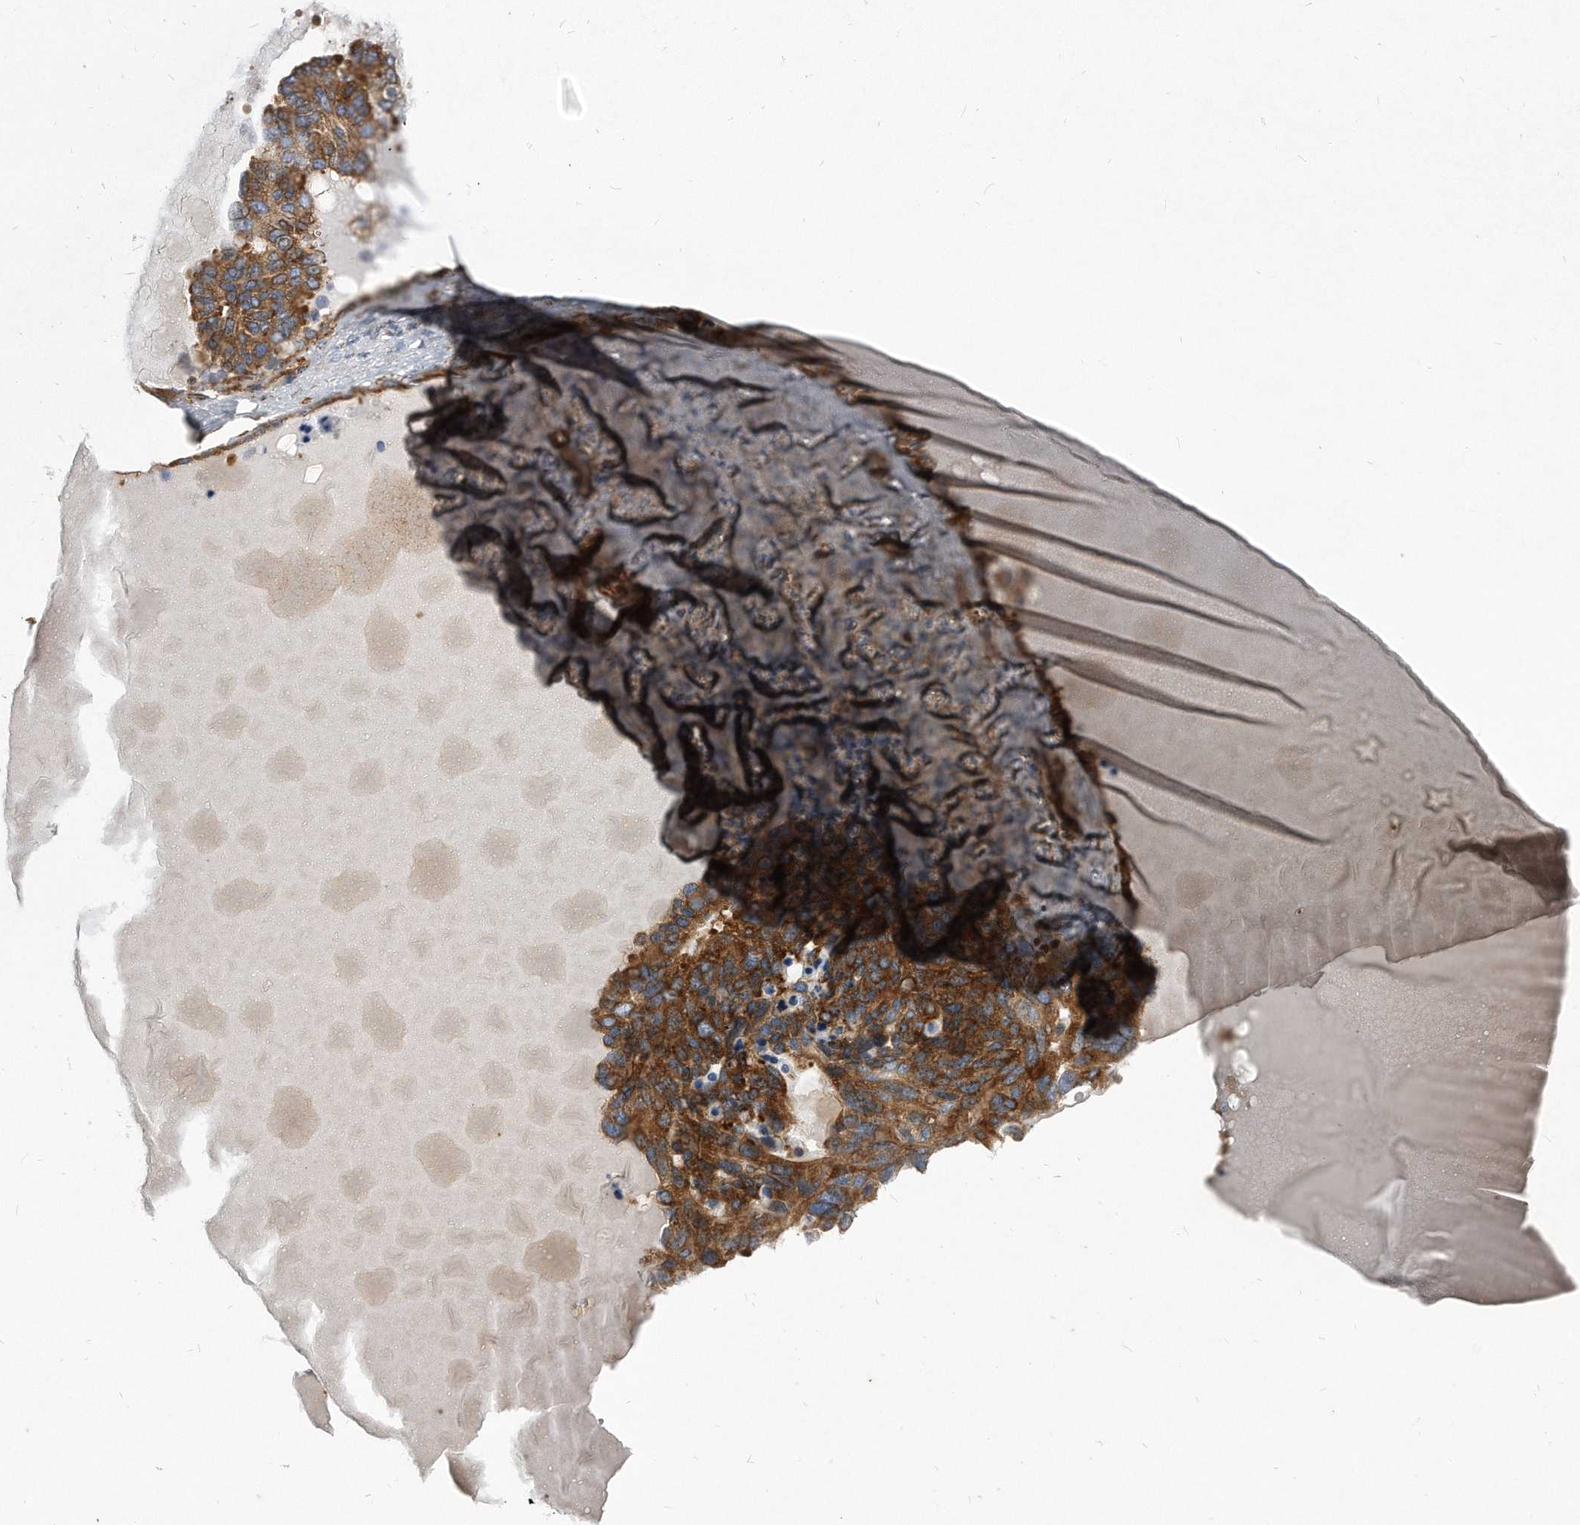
{"staining": {"intensity": "moderate", "quantity": ">75%", "location": "cytoplasmic/membranous"}, "tissue": "ovarian cancer", "cell_type": "Tumor cells", "image_type": "cancer", "snomed": [{"axis": "morphology", "description": "Cystadenocarcinoma, serous, NOS"}, {"axis": "topography", "description": "Ovary"}], "caption": "Ovarian serous cystadenocarcinoma stained for a protein (brown) shows moderate cytoplasmic/membranous positive expression in about >75% of tumor cells.", "gene": "EIF2B4", "patient": {"sex": "female", "age": 44}}